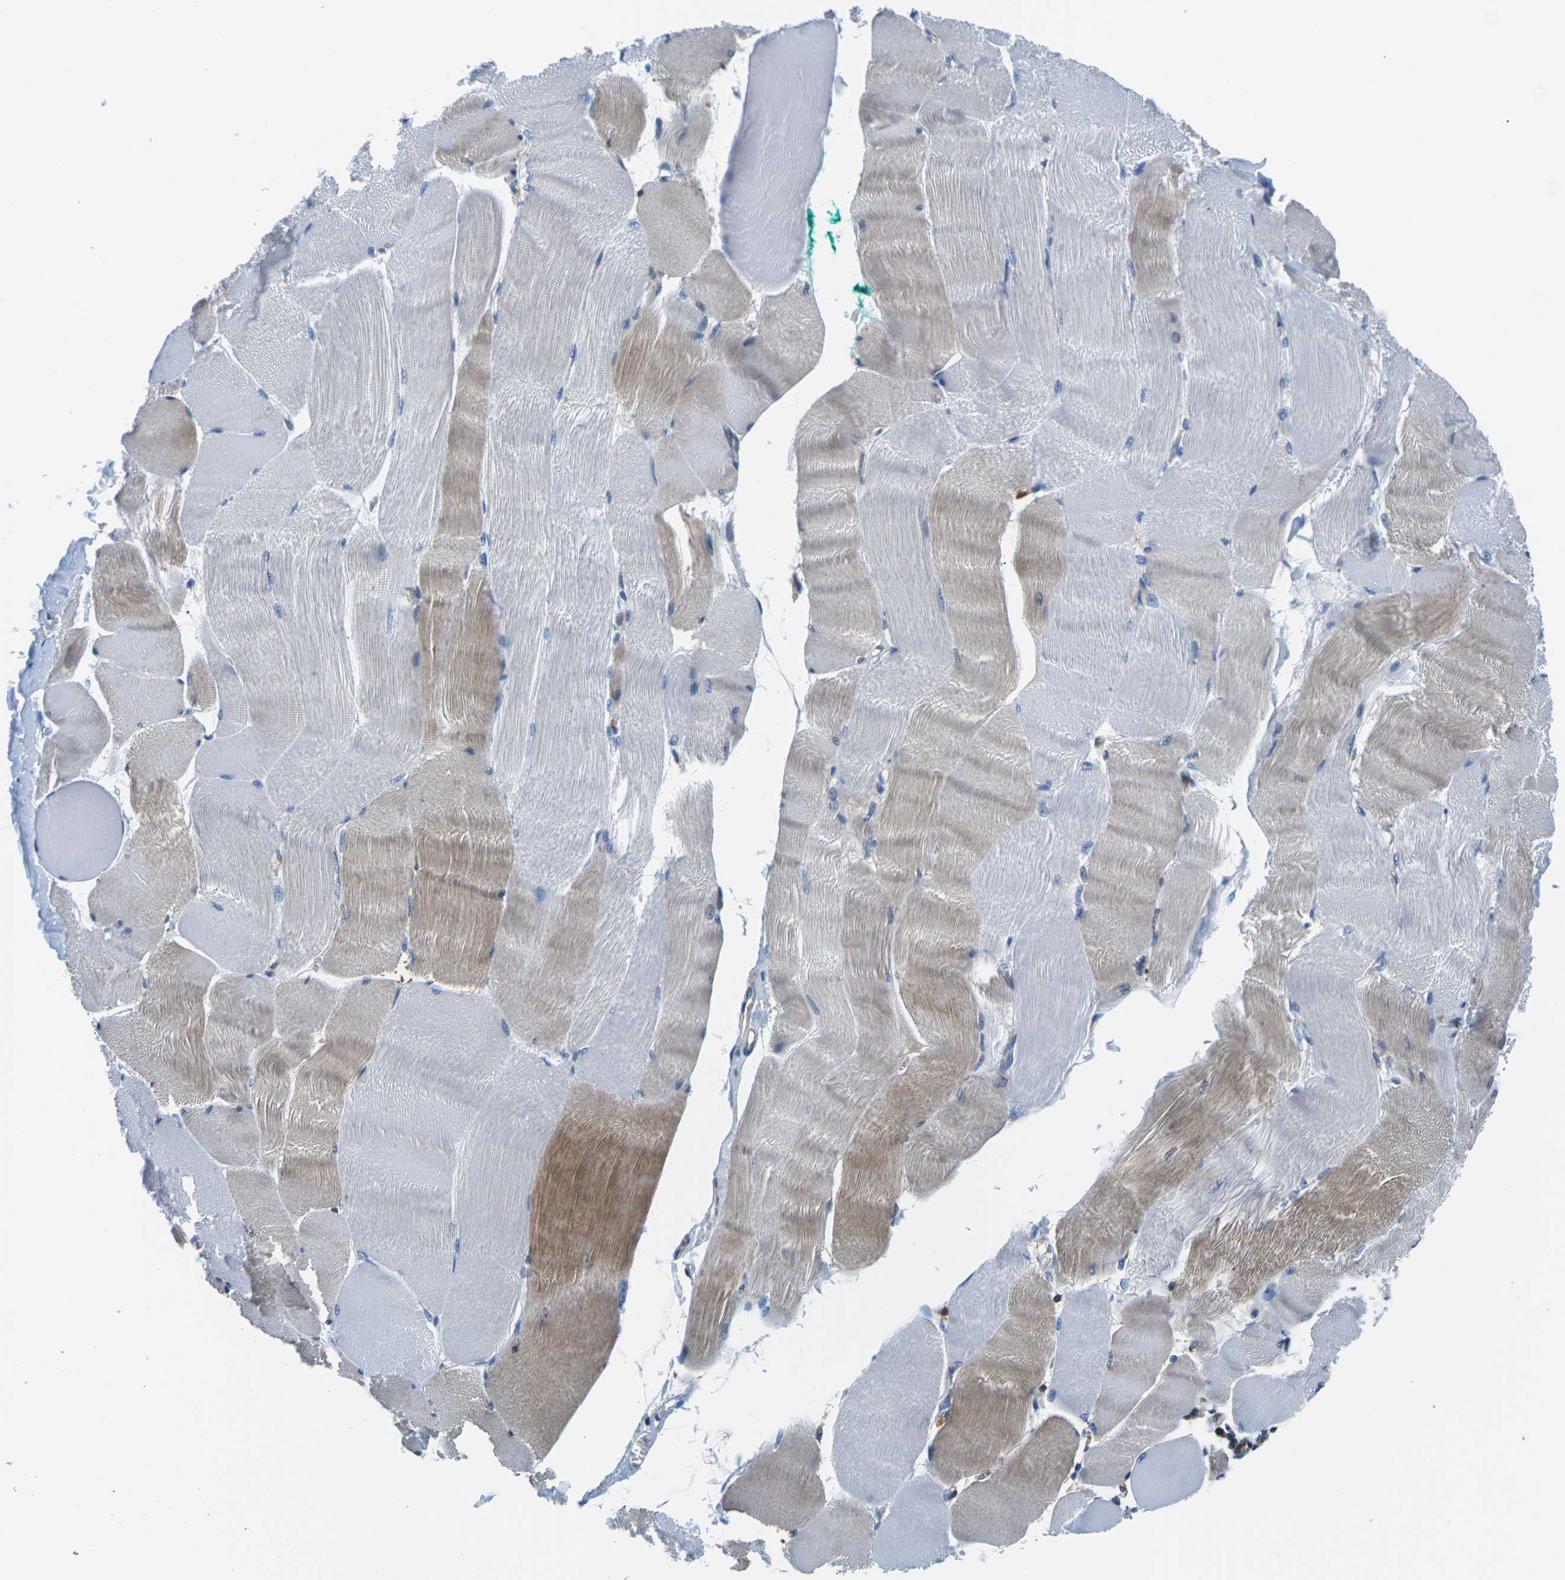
{"staining": {"intensity": "moderate", "quantity": "25%-75%", "location": "cytoplasmic/membranous"}, "tissue": "skeletal muscle", "cell_type": "Myocytes", "image_type": "normal", "snomed": [{"axis": "morphology", "description": "Normal tissue, NOS"}, {"axis": "morphology", "description": "Squamous cell carcinoma, NOS"}, {"axis": "topography", "description": "Skeletal muscle"}], "caption": "Human skeletal muscle stained for a protein (brown) demonstrates moderate cytoplasmic/membranous positive staining in approximately 25%-75% of myocytes.", "gene": "SOCS4", "patient": {"sex": "male", "age": 51}}